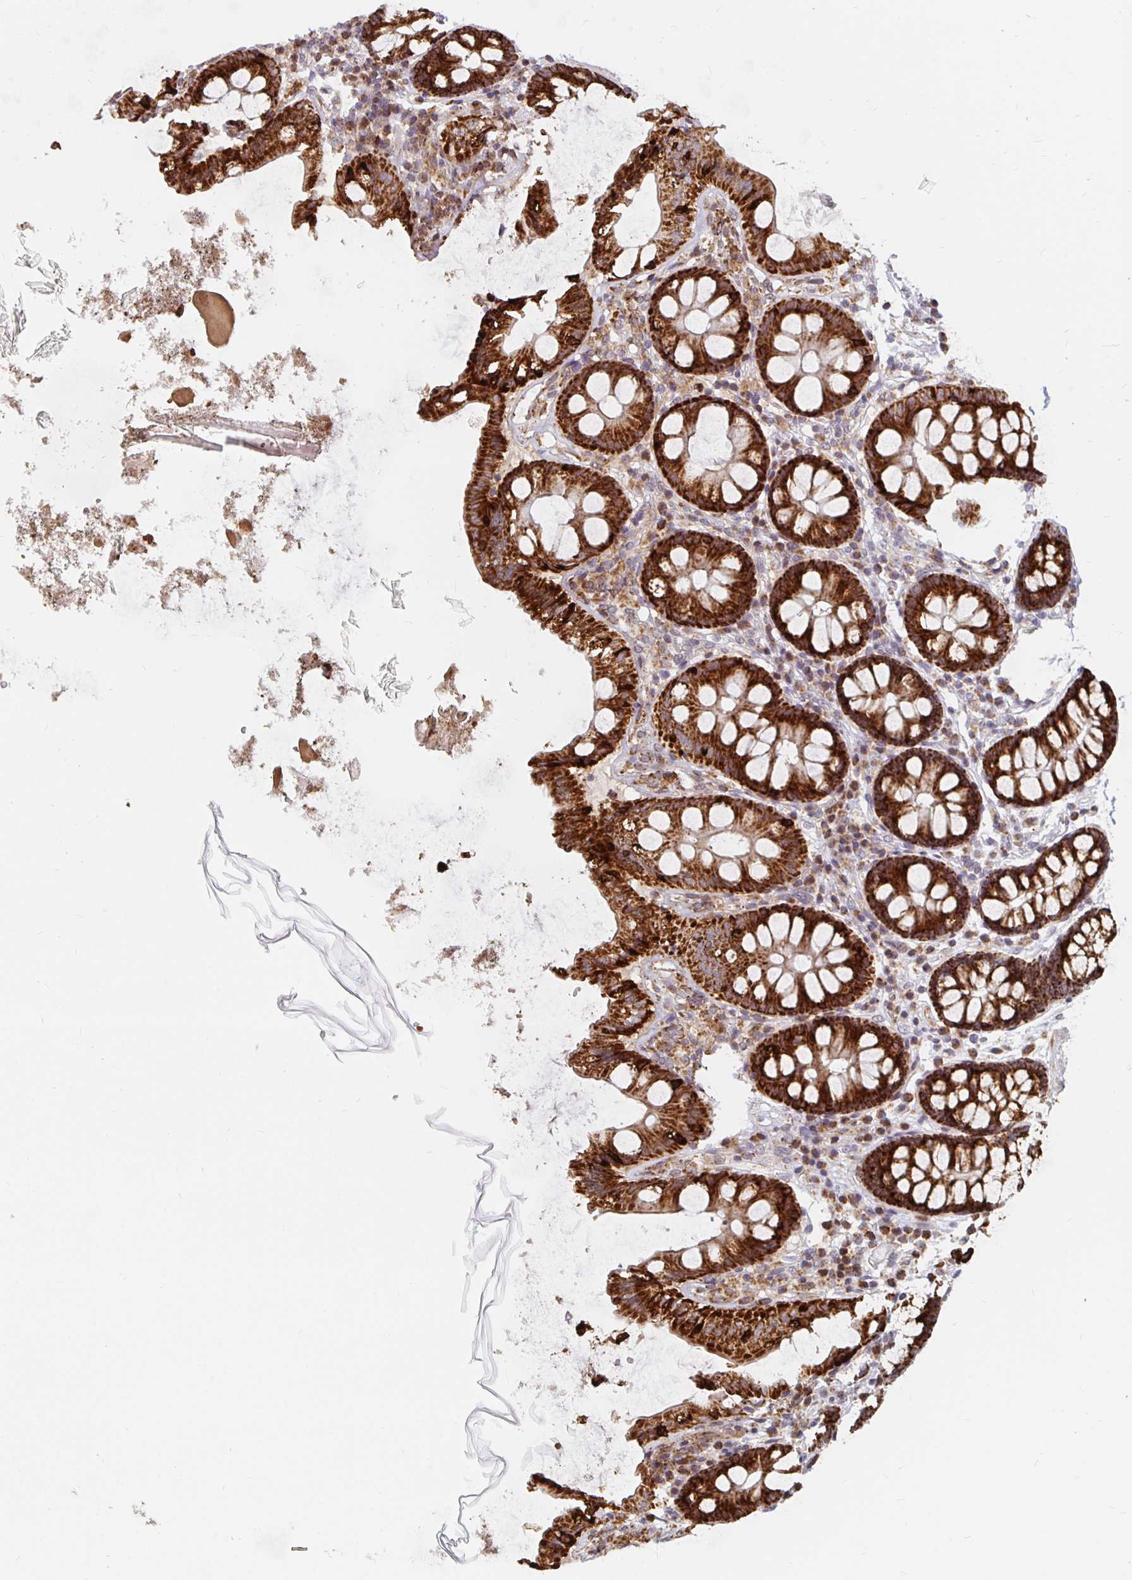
{"staining": {"intensity": "weak", "quantity": "25%-75%", "location": "cytoplasmic/membranous"}, "tissue": "colon", "cell_type": "Endothelial cells", "image_type": "normal", "snomed": [{"axis": "morphology", "description": "Normal tissue, NOS"}, {"axis": "topography", "description": "Colon"}], "caption": "Immunohistochemistry (IHC) photomicrograph of normal colon: colon stained using immunohistochemistry reveals low levels of weak protein expression localized specifically in the cytoplasmic/membranous of endothelial cells, appearing as a cytoplasmic/membranous brown color.", "gene": "MRPL28", "patient": {"sex": "male", "age": 84}}